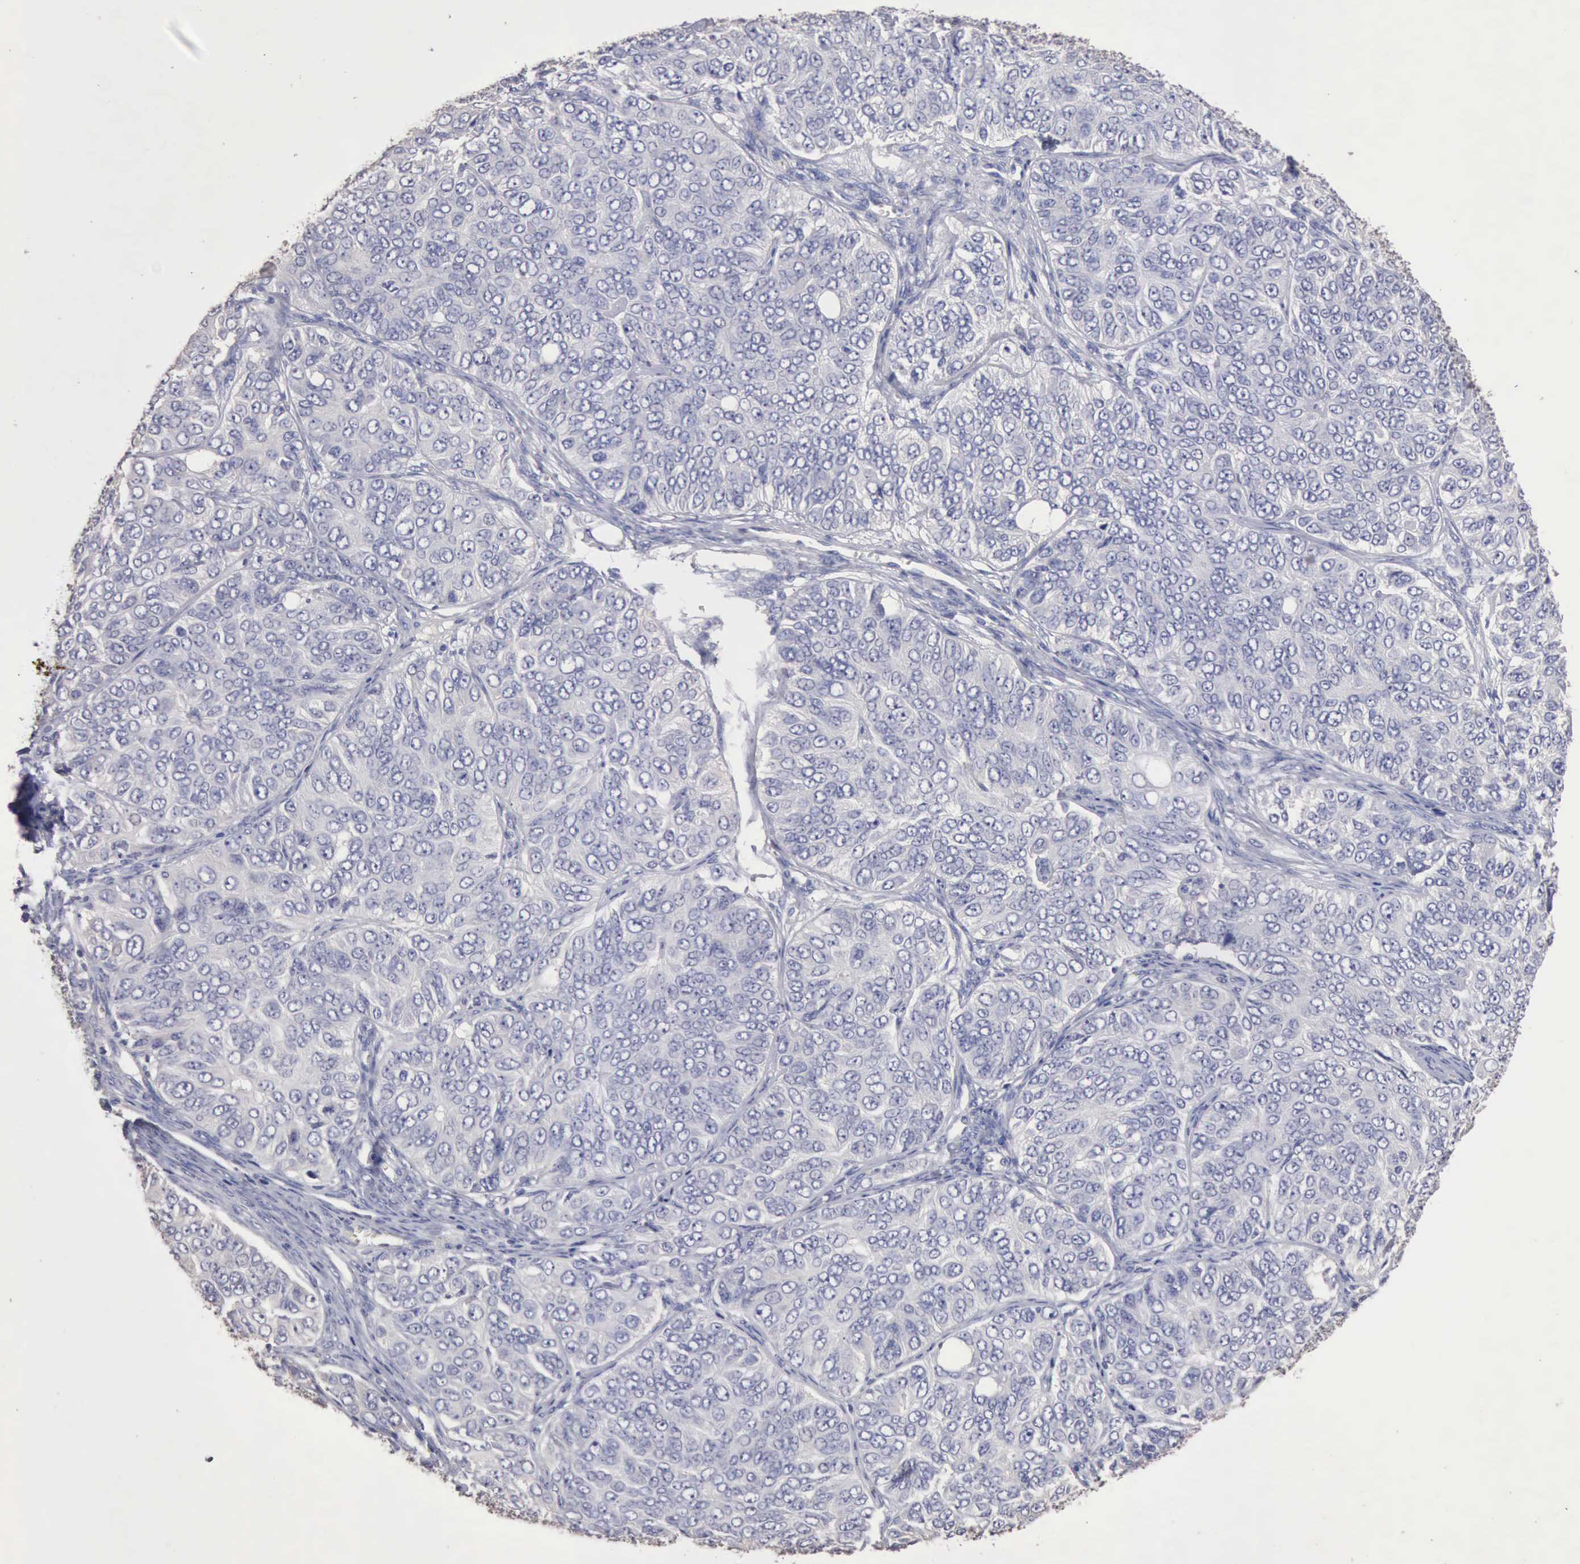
{"staining": {"intensity": "negative", "quantity": "none", "location": "none"}, "tissue": "ovarian cancer", "cell_type": "Tumor cells", "image_type": "cancer", "snomed": [{"axis": "morphology", "description": "Carcinoma, endometroid"}, {"axis": "topography", "description": "Ovary"}], "caption": "Endometroid carcinoma (ovarian) was stained to show a protein in brown. There is no significant positivity in tumor cells.", "gene": "KRT6B", "patient": {"sex": "female", "age": 51}}